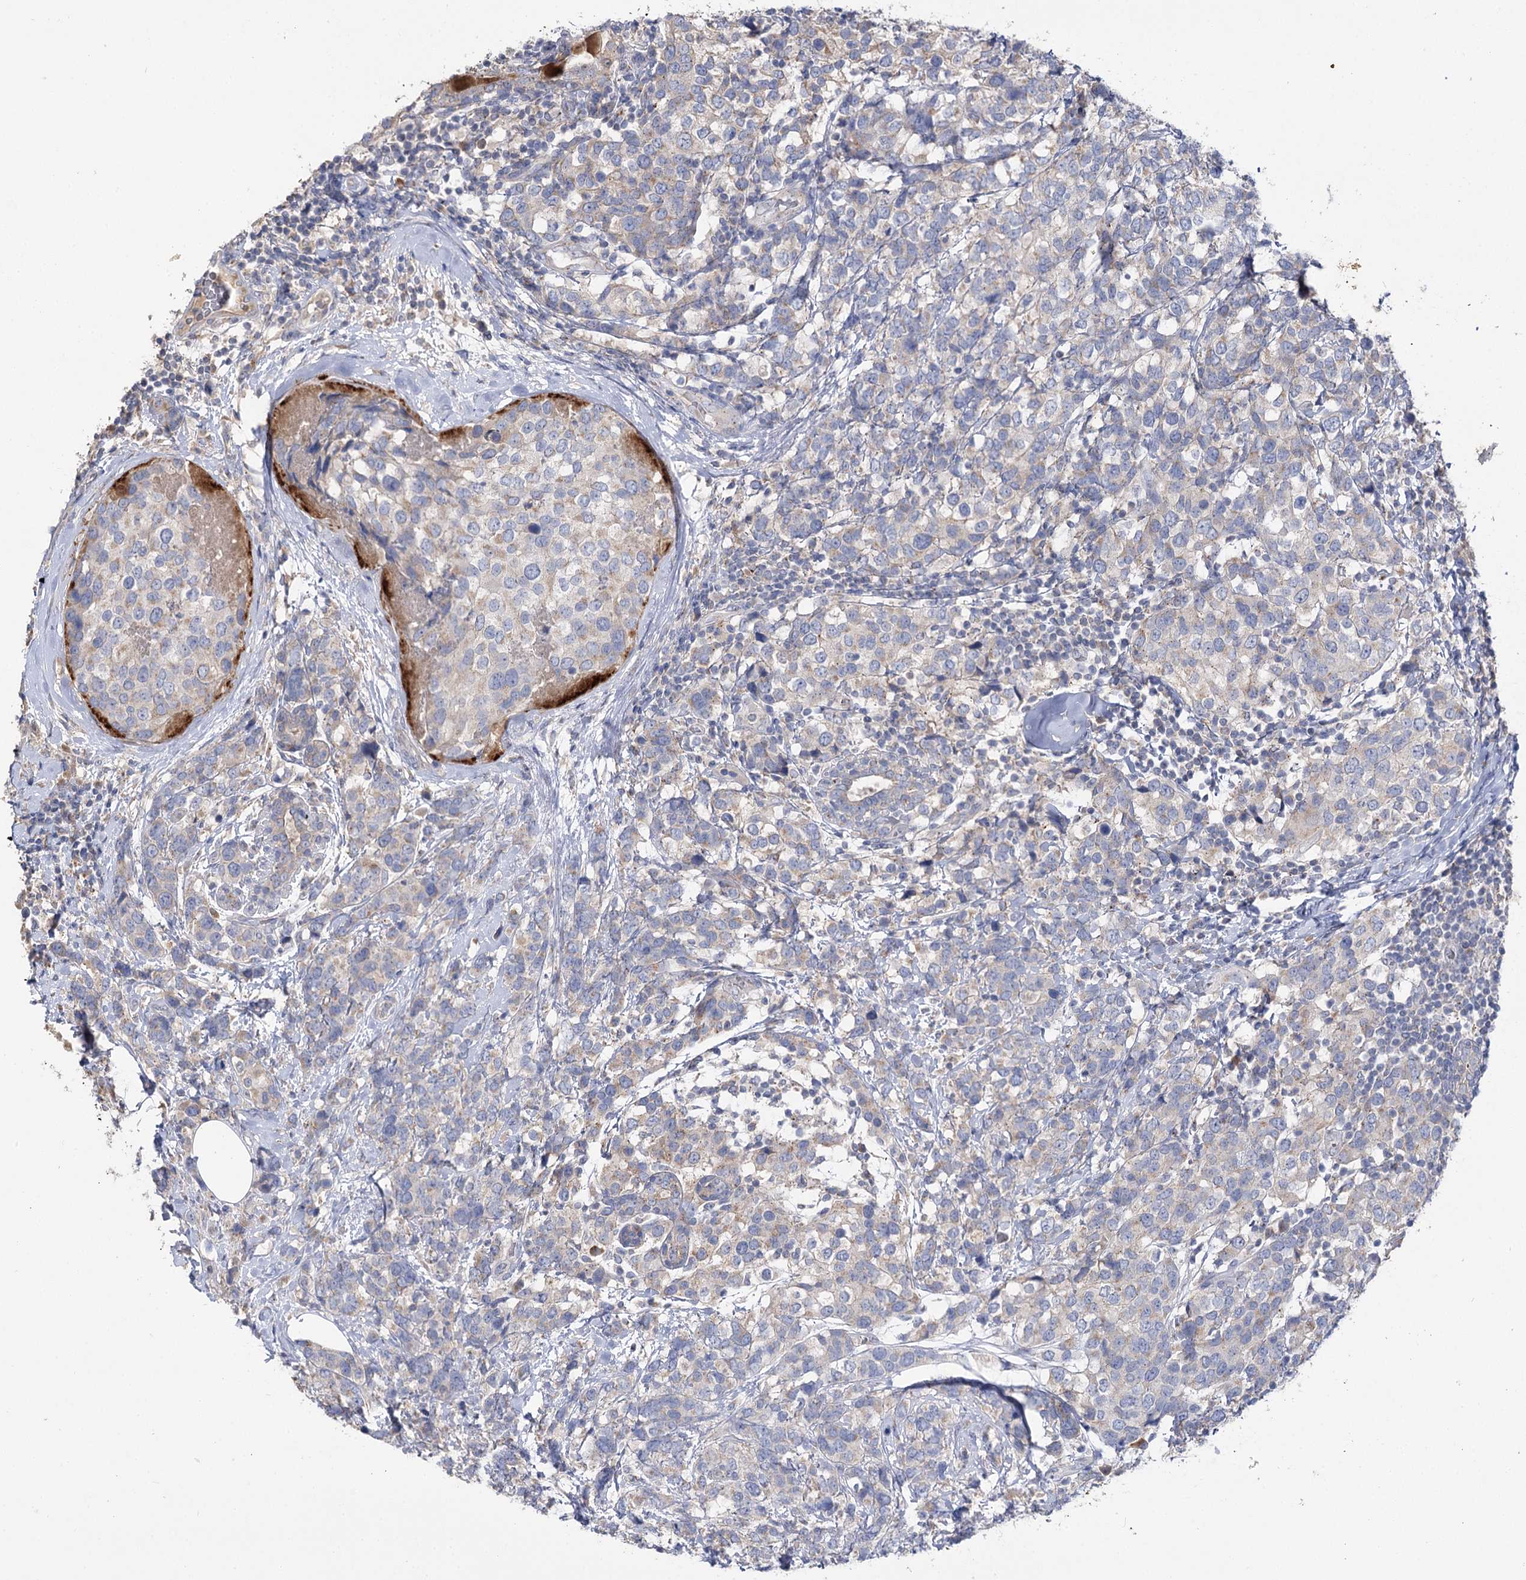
{"staining": {"intensity": "negative", "quantity": "none", "location": "none"}, "tissue": "breast cancer", "cell_type": "Tumor cells", "image_type": "cancer", "snomed": [{"axis": "morphology", "description": "Lobular carcinoma"}, {"axis": "topography", "description": "Breast"}], "caption": "An IHC micrograph of lobular carcinoma (breast) is shown. There is no staining in tumor cells of lobular carcinoma (breast). (DAB IHC with hematoxylin counter stain).", "gene": "IL1RAP", "patient": {"sex": "female", "age": 59}}